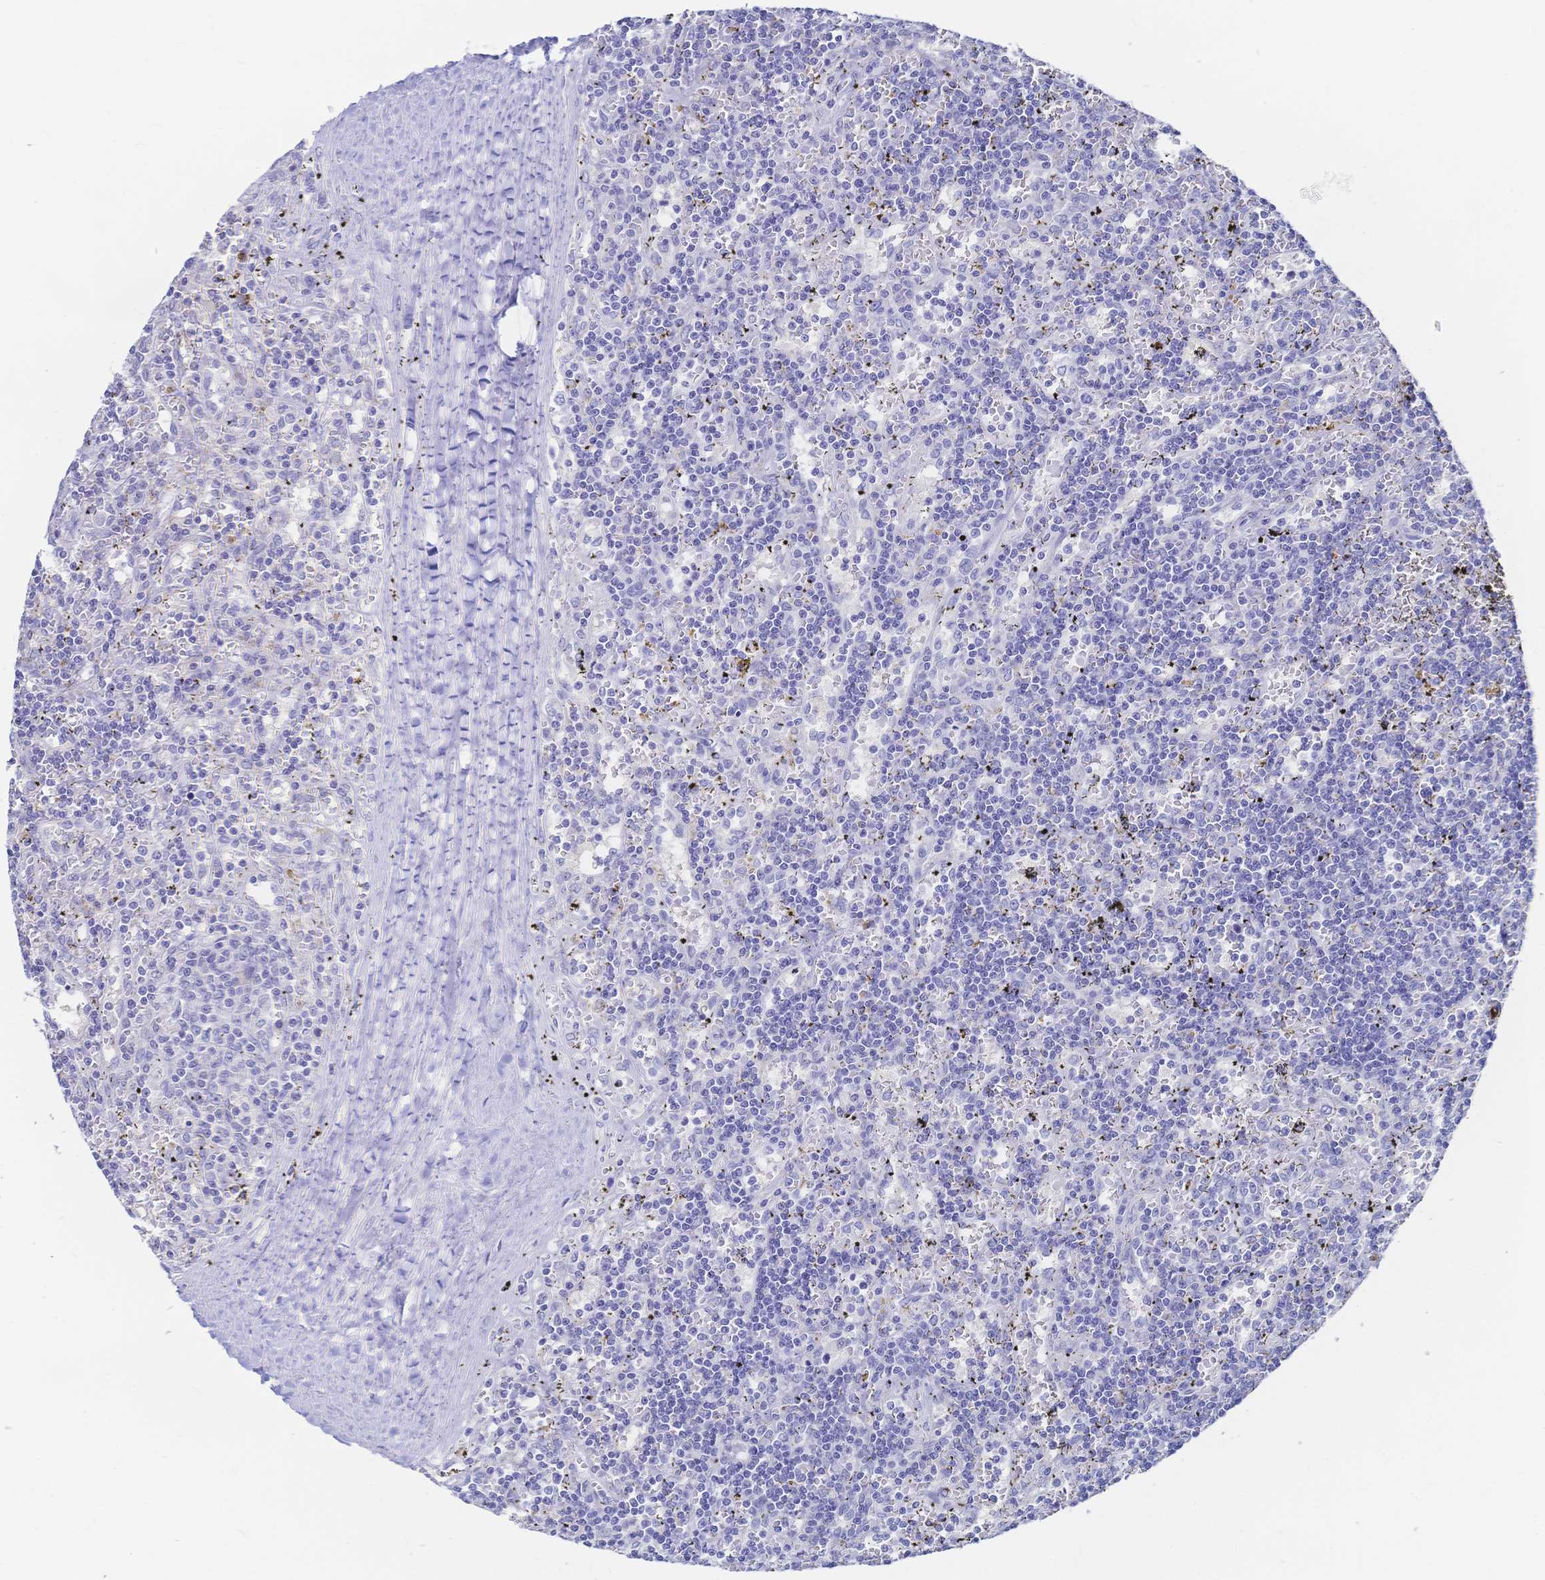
{"staining": {"intensity": "negative", "quantity": "none", "location": "none"}, "tissue": "lymphoma", "cell_type": "Tumor cells", "image_type": "cancer", "snomed": [{"axis": "morphology", "description": "Malignant lymphoma, non-Hodgkin's type, Low grade"}, {"axis": "topography", "description": "Spleen"}], "caption": "Malignant lymphoma, non-Hodgkin's type (low-grade) was stained to show a protein in brown. There is no significant positivity in tumor cells. (Brightfield microscopy of DAB IHC at high magnification).", "gene": "IL2RB", "patient": {"sex": "male", "age": 60}}